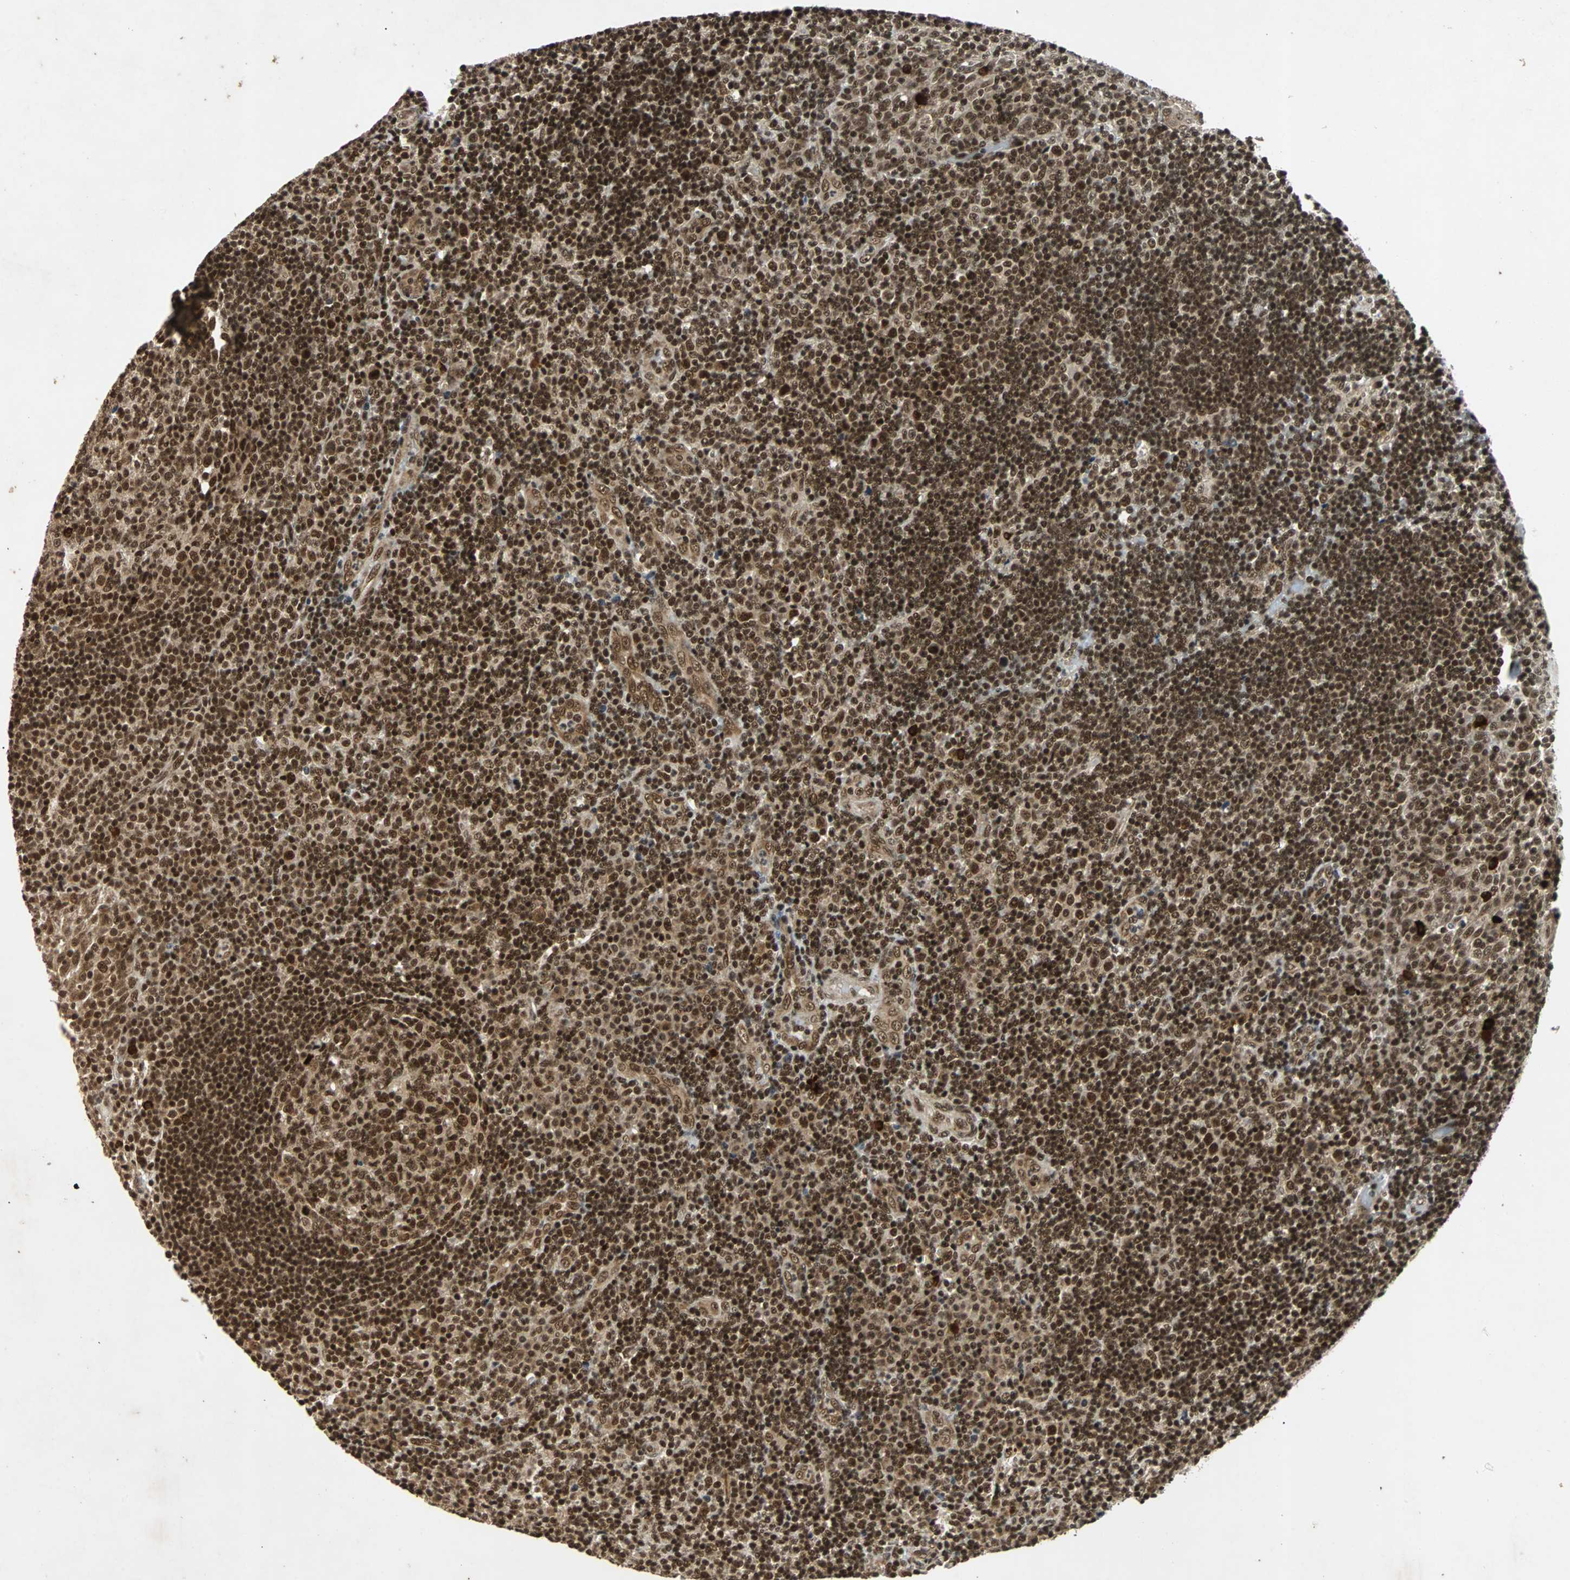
{"staining": {"intensity": "strong", "quantity": ">75%", "location": "nuclear"}, "tissue": "tonsil", "cell_type": "Germinal center cells", "image_type": "normal", "snomed": [{"axis": "morphology", "description": "Normal tissue, NOS"}, {"axis": "topography", "description": "Tonsil"}], "caption": "Protein analysis of unremarkable tonsil shows strong nuclear staining in about >75% of germinal center cells. The staining was performed using DAB (3,3'-diaminobenzidine) to visualize the protein expression in brown, while the nuclei were stained in blue with hematoxylin (Magnification: 20x).", "gene": "TAF5", "patient": {"sex": "female", "age": 40}}